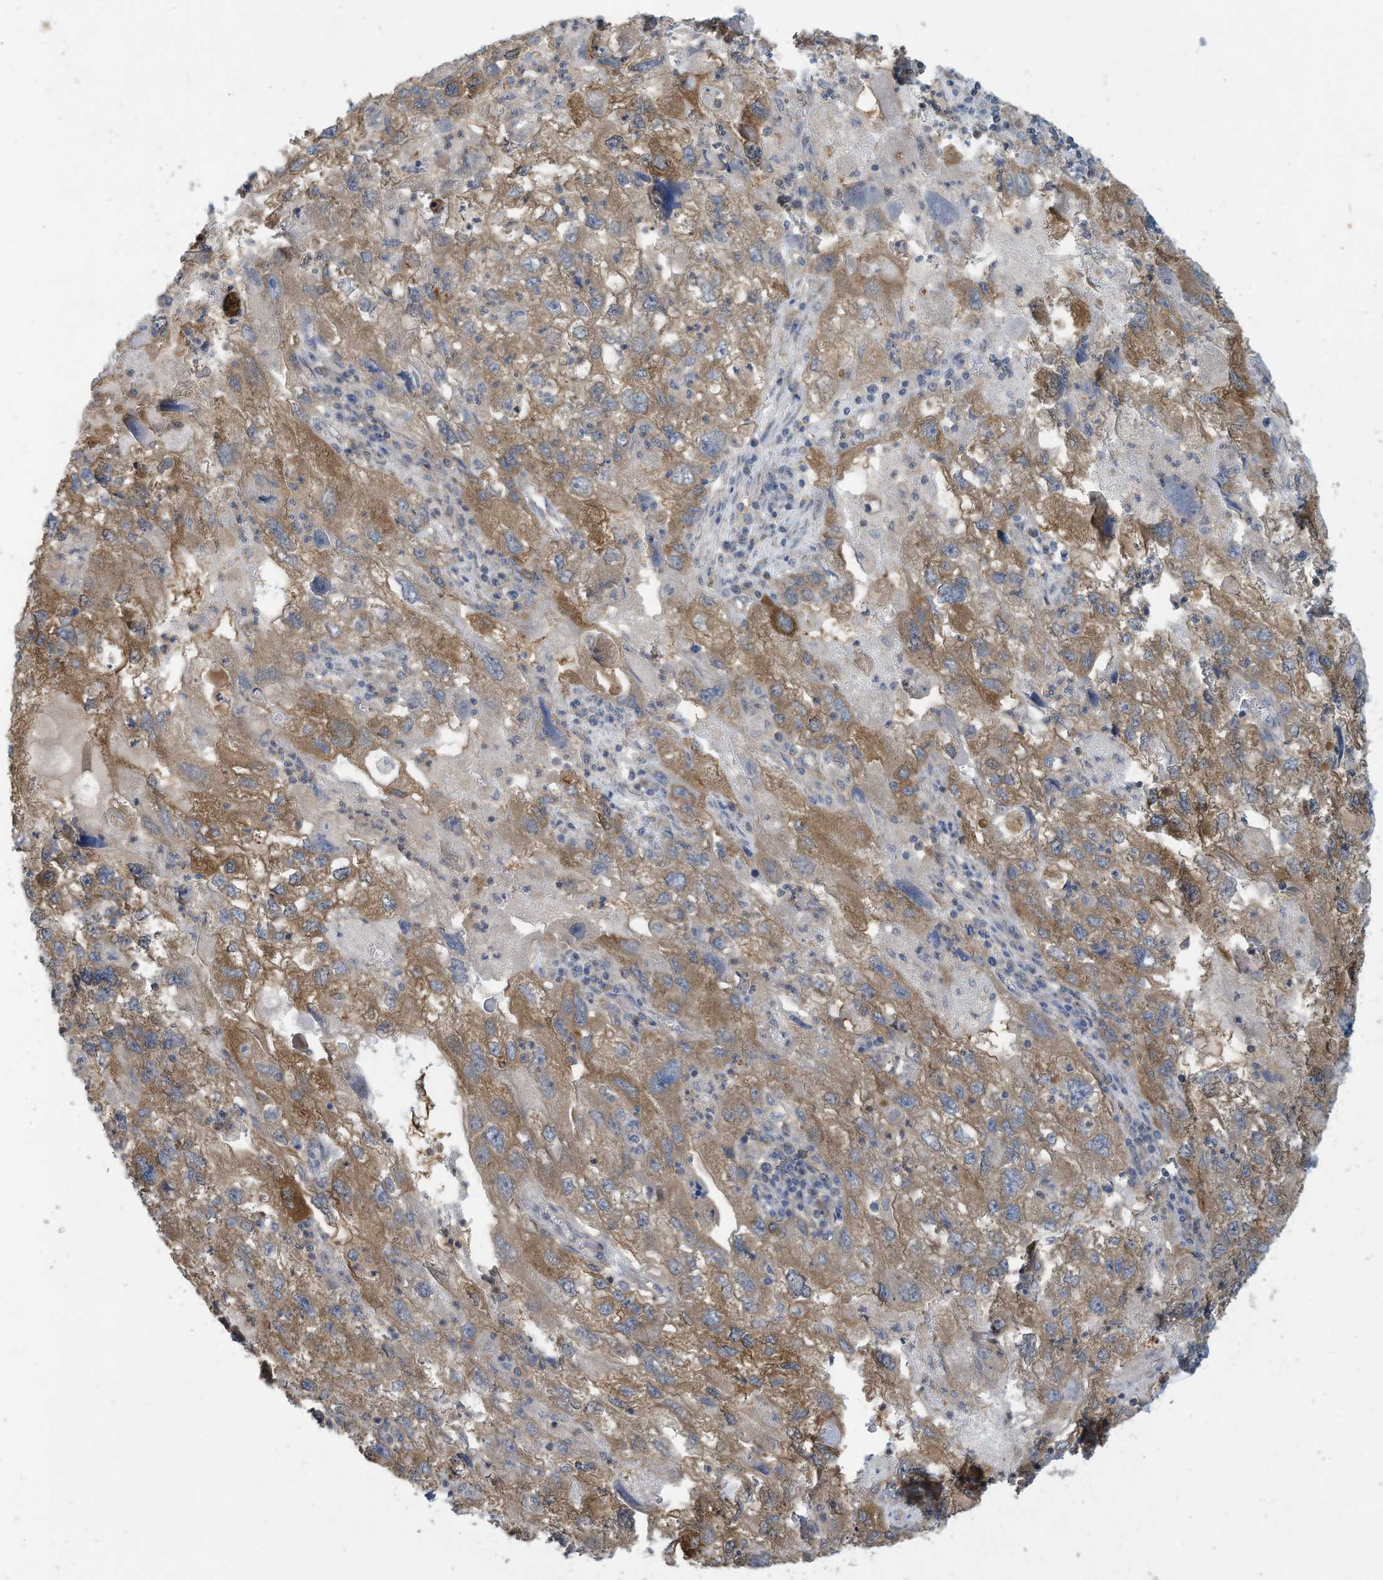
{"staining": {"intensity": "moderate", "quantity": "25%-75%", "location": "cytoplasmic/membranous"}, "tissue": "endometrial cancer", "cell_type": "Tumor cells", "image_type": "cancer", "snomed": [{"axis": "morphology", "description": "Adenocarcinoma, NOS"}, {"axis": "topography", "description": "Endometrium"}], "caption": "Tumor cells show medium levels of moderate cytoplasmic/membranous staining in about 25%-75% of cells in human endometrial adenocarcinoma. (Brightfield microscopy of DAB IHC at high magnification).", "gene": "ADI1", "patient": {"sex": "female", "age": 49}}